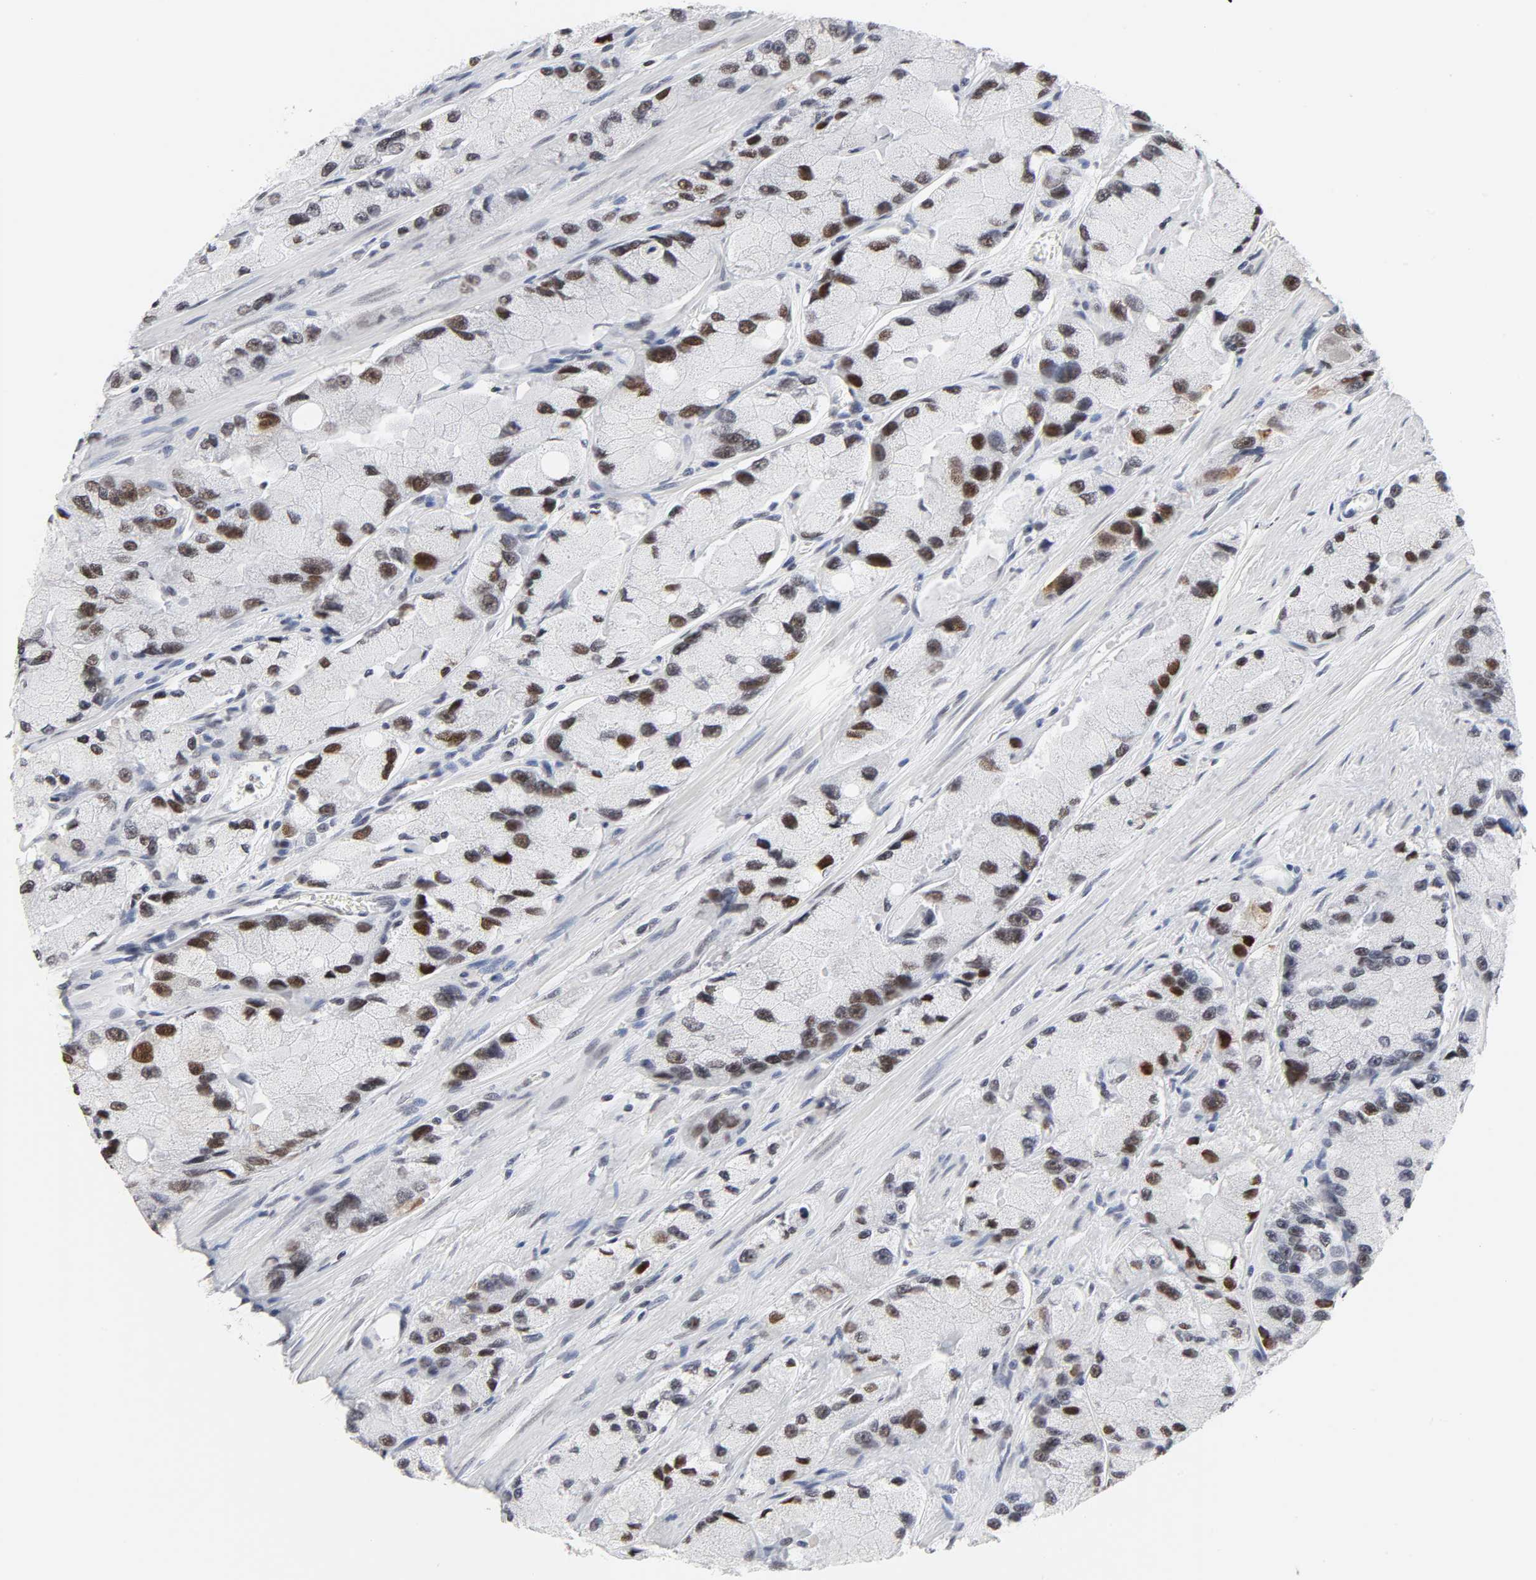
{"staining": {"intensity": "moderate", "quantity": "25%-75%", "location": "nuclear"}, "tissue": "prostate cancer", "cell_type": "Tumor cells", "image_type": "cancer", "snomed": [{"axis": "morphology", "description": "Adenocarcinoma, High grade"}, {"axis": "topography", "description": "Prostate"}], "caption": "The image reveals a brown stain indicating the presence of a protein in the nuclear of tumor cells in prostate cancer (high-grade adenocarcinoma).", "gene": "RFC4", "patient": {"sex": "male", "age": 58}}